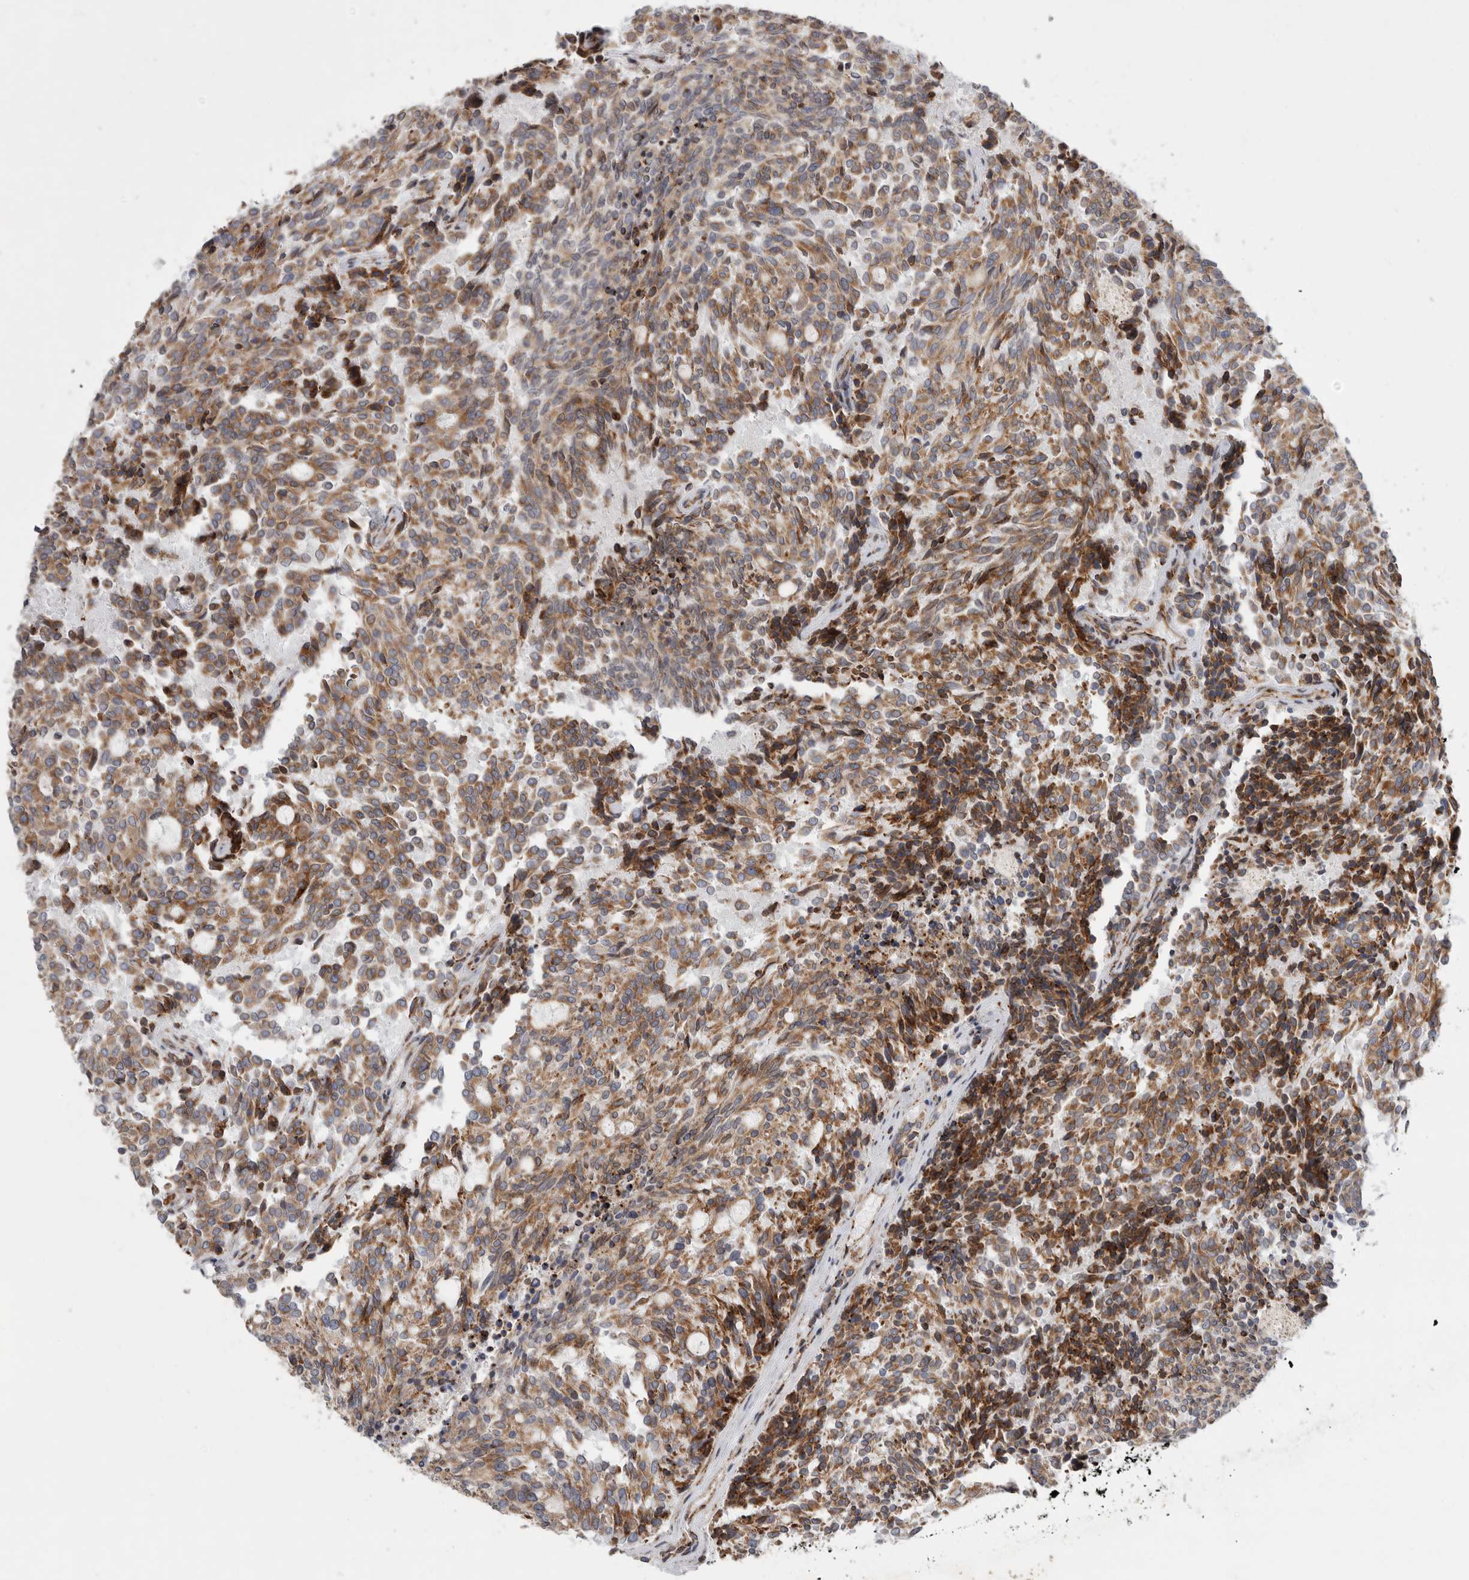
{"staining": {"intensity": "moderate", "quantity": ">75%", "location": "cytoplasmic/membranous"}, "tissue": "carcinoid", "cell_type": "Tumor cells", "image_type": "cancer", "snomed": [{"axis": "morphology", "description": "Carcinoid, malignant, NOS"}, {"axis": "topography", "description": "Pancreas"}], "caption": "Moderate cytoplasmic/membranous staining is appreciated in approximately >75% of tumor cells in carcinoid.", "gene": "GANAB", "patient": {"sex": "female", "age": 54}}